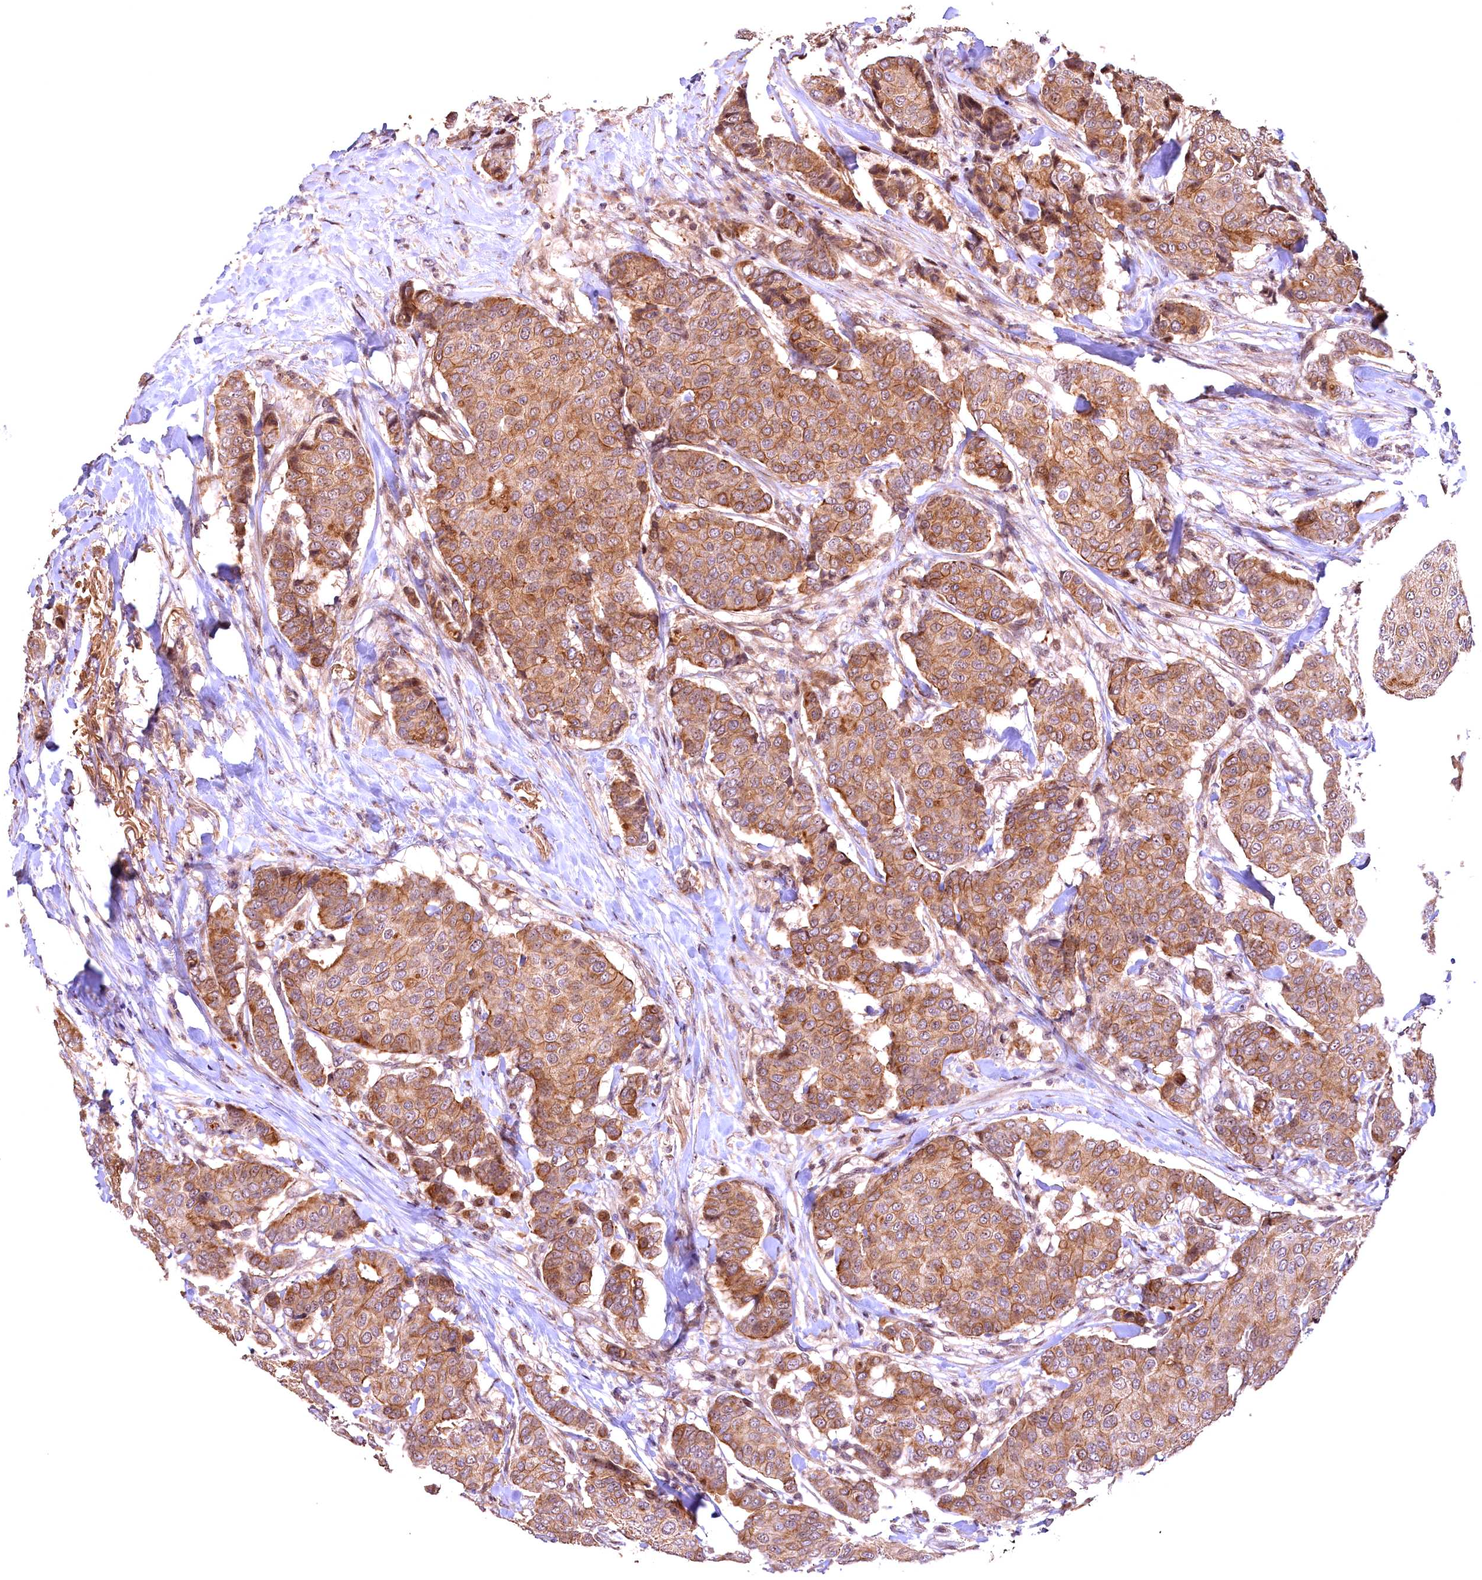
{"staining": {"intensity": "moderate", "quantity": ">75%", "location": "cytoplasmic/membranous"}, "tissue": "breast cancer", "cell_type": "Tumor cells", "image_type": "cancer", "snomed": [{"axis": "morphology", "description": "Duct carcinoma"}, {"axis": "topography", "description": "Breast"}], "caption": "An image of human breast cancer stained for a protein exhibits moderate cytoplasmic/membranous brown staining in tumor cells.", "gene": "FUZ", "patient": {"sex": "female", "age": 75}}